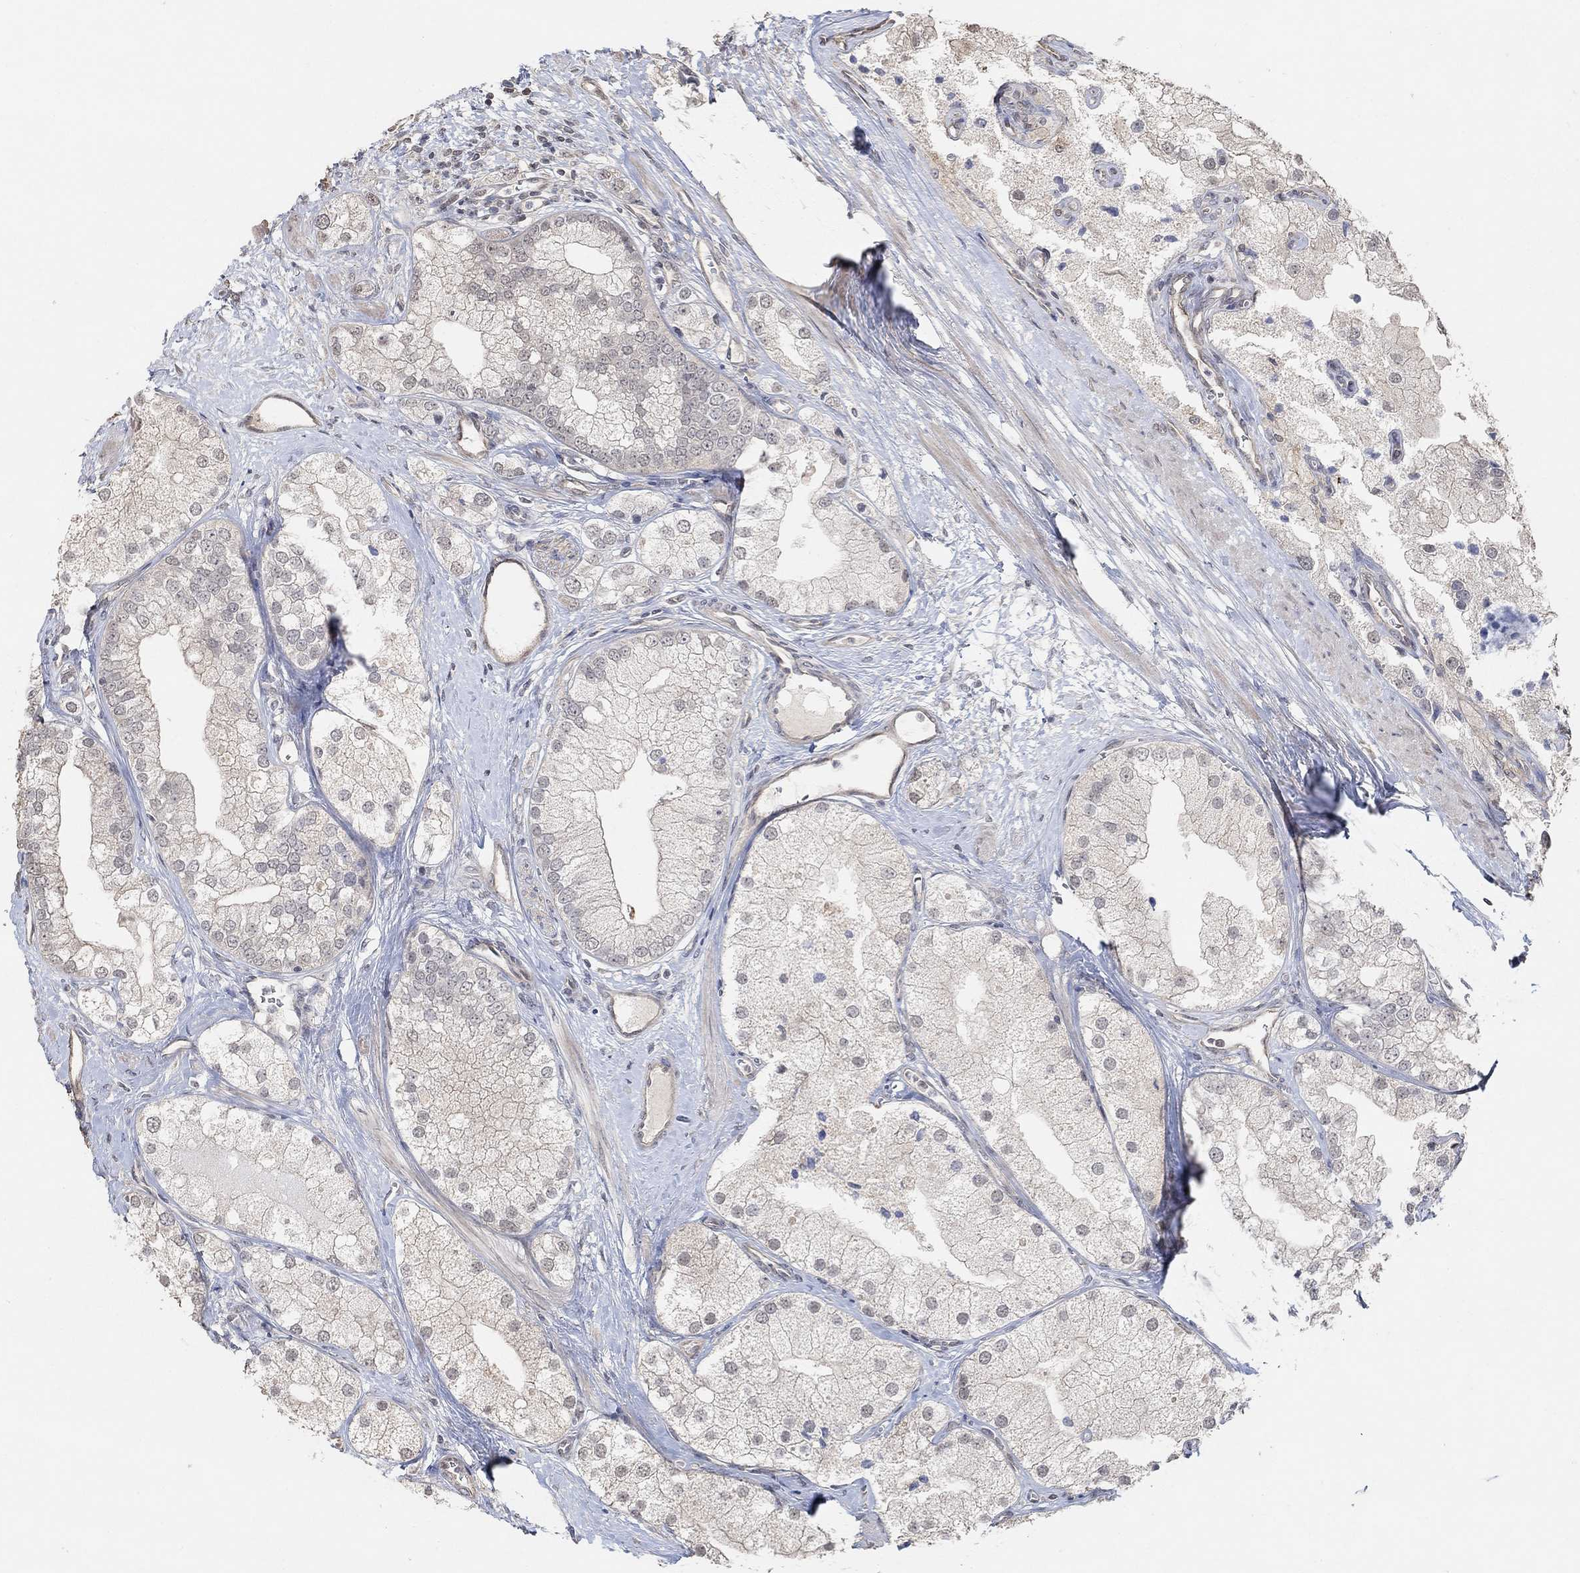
{"staining": {"intensity": "negative", "quantity": "none", "location": "none"}, "tissue": "prostate cancer", "cell_type": "Tumor cells", "image_type": "cancer", "snomed": [{"axis": "morphology", "description": "Adenocarcinoma, NOS"}, {"axis": "topography", "description": "Prostate and seminal vesicle, NOS"}, {"axis": "topography", "description": "Prostate"}], "caption": "The micrograph exhibits no significant staining in tumor cells of prostate adenocarcinoma. (DAB immunohistochemistry, high magnification).", "gene": "UNC5B", "patient": {"sex": "male", "age": 79}}